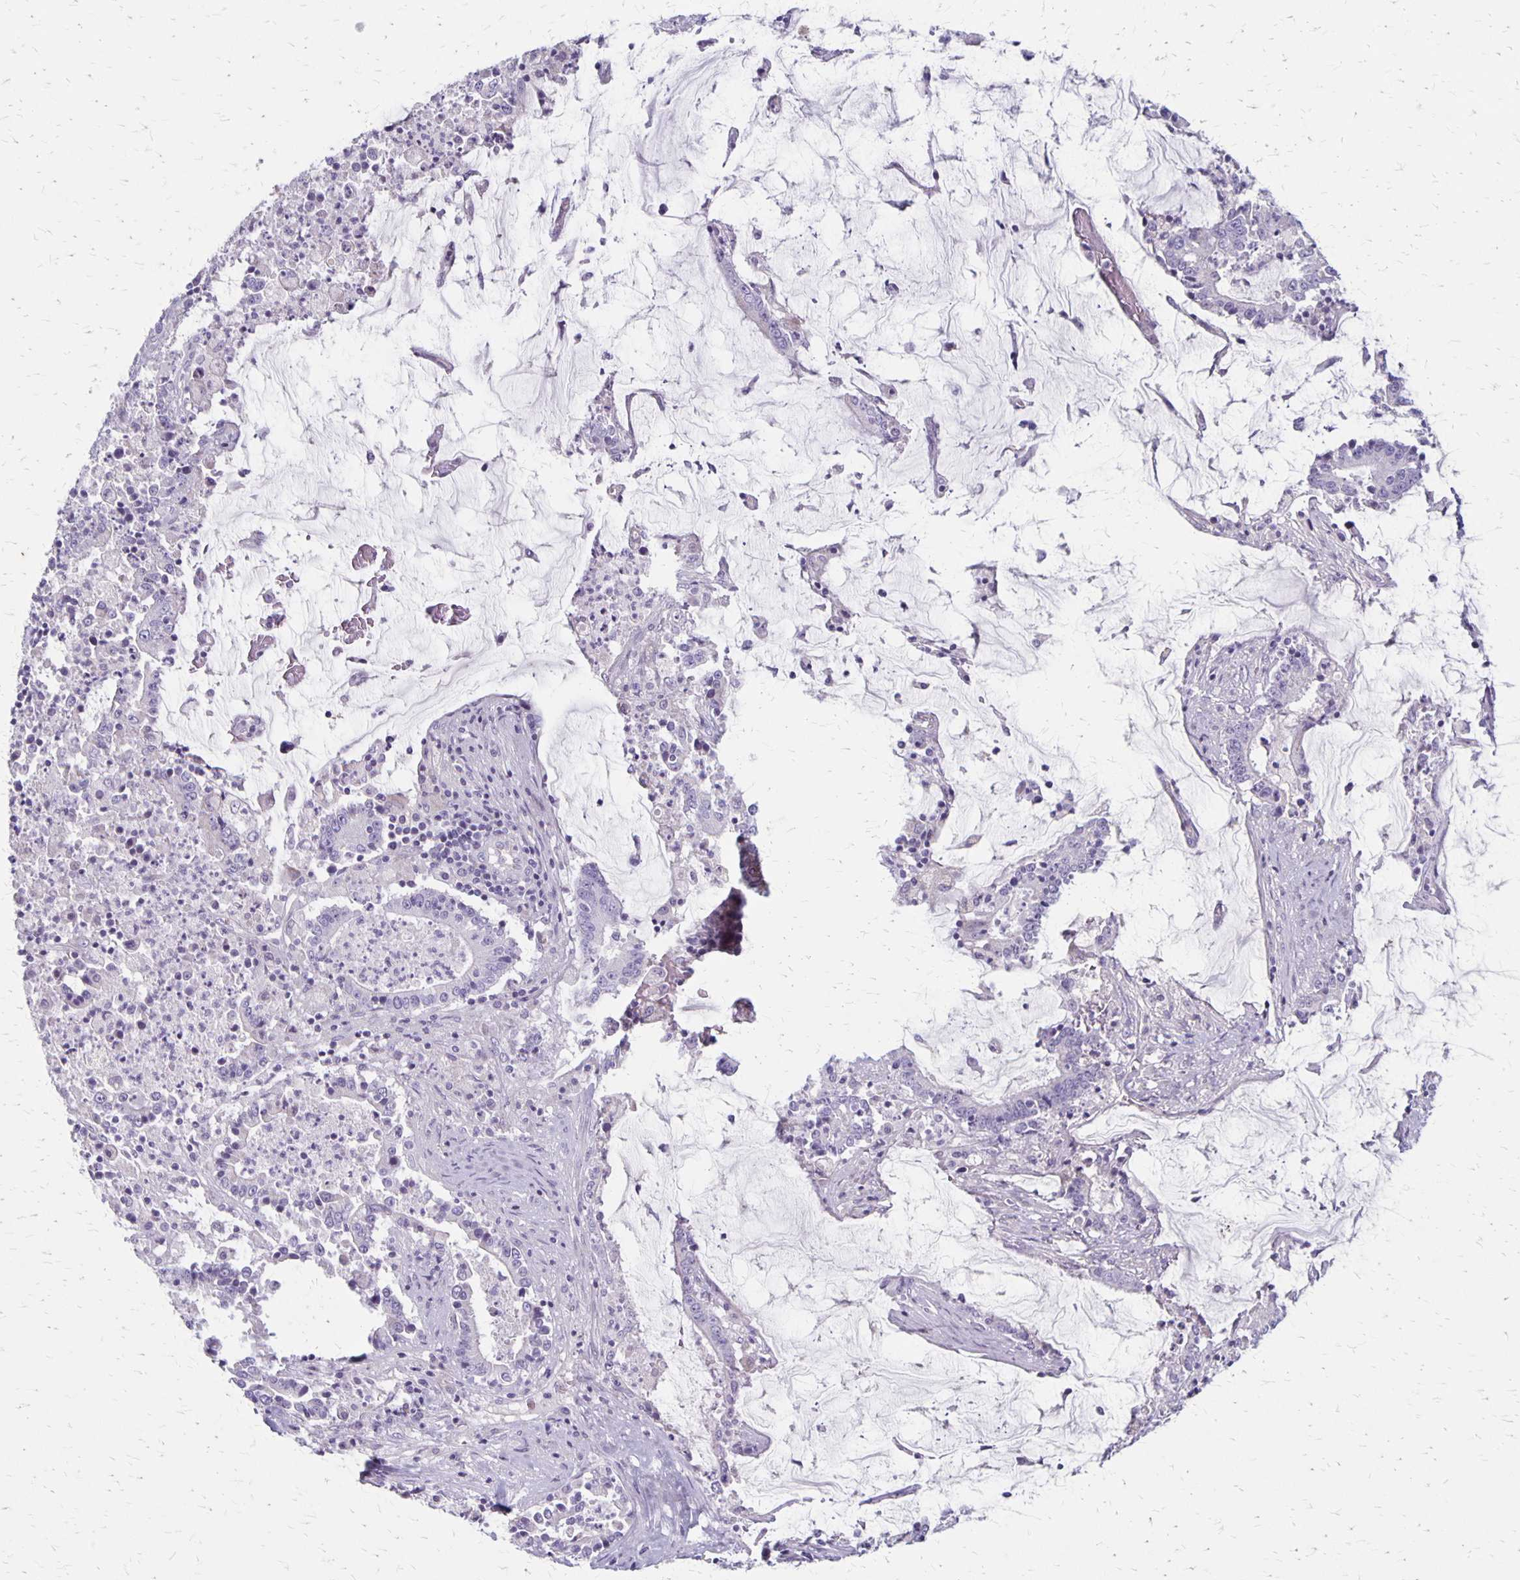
{"staining": {"intensity": "negative", "quantity": "none", "location": "none"}, "tissue": "stomach cancer", "cell_type": "Tumor cells", "image_type": "cancer", "snomed": [{"axis": "morphology", "description": "Adenocarcinoma, NOS"}, {"axis": "topography", "description": "Stomach, upper"}], "caption": "A high-resolution histopathology image shows IHC staining of stomach cancer, which displays no significant staining in tumor cells. Brightfield microscopy of immunohistochemistry stained with DAB (brown) and hematoxylin (blue), captured at high magnification.", "gene": "HOMER1", "patient": {"sex": "male", "age": 68}}